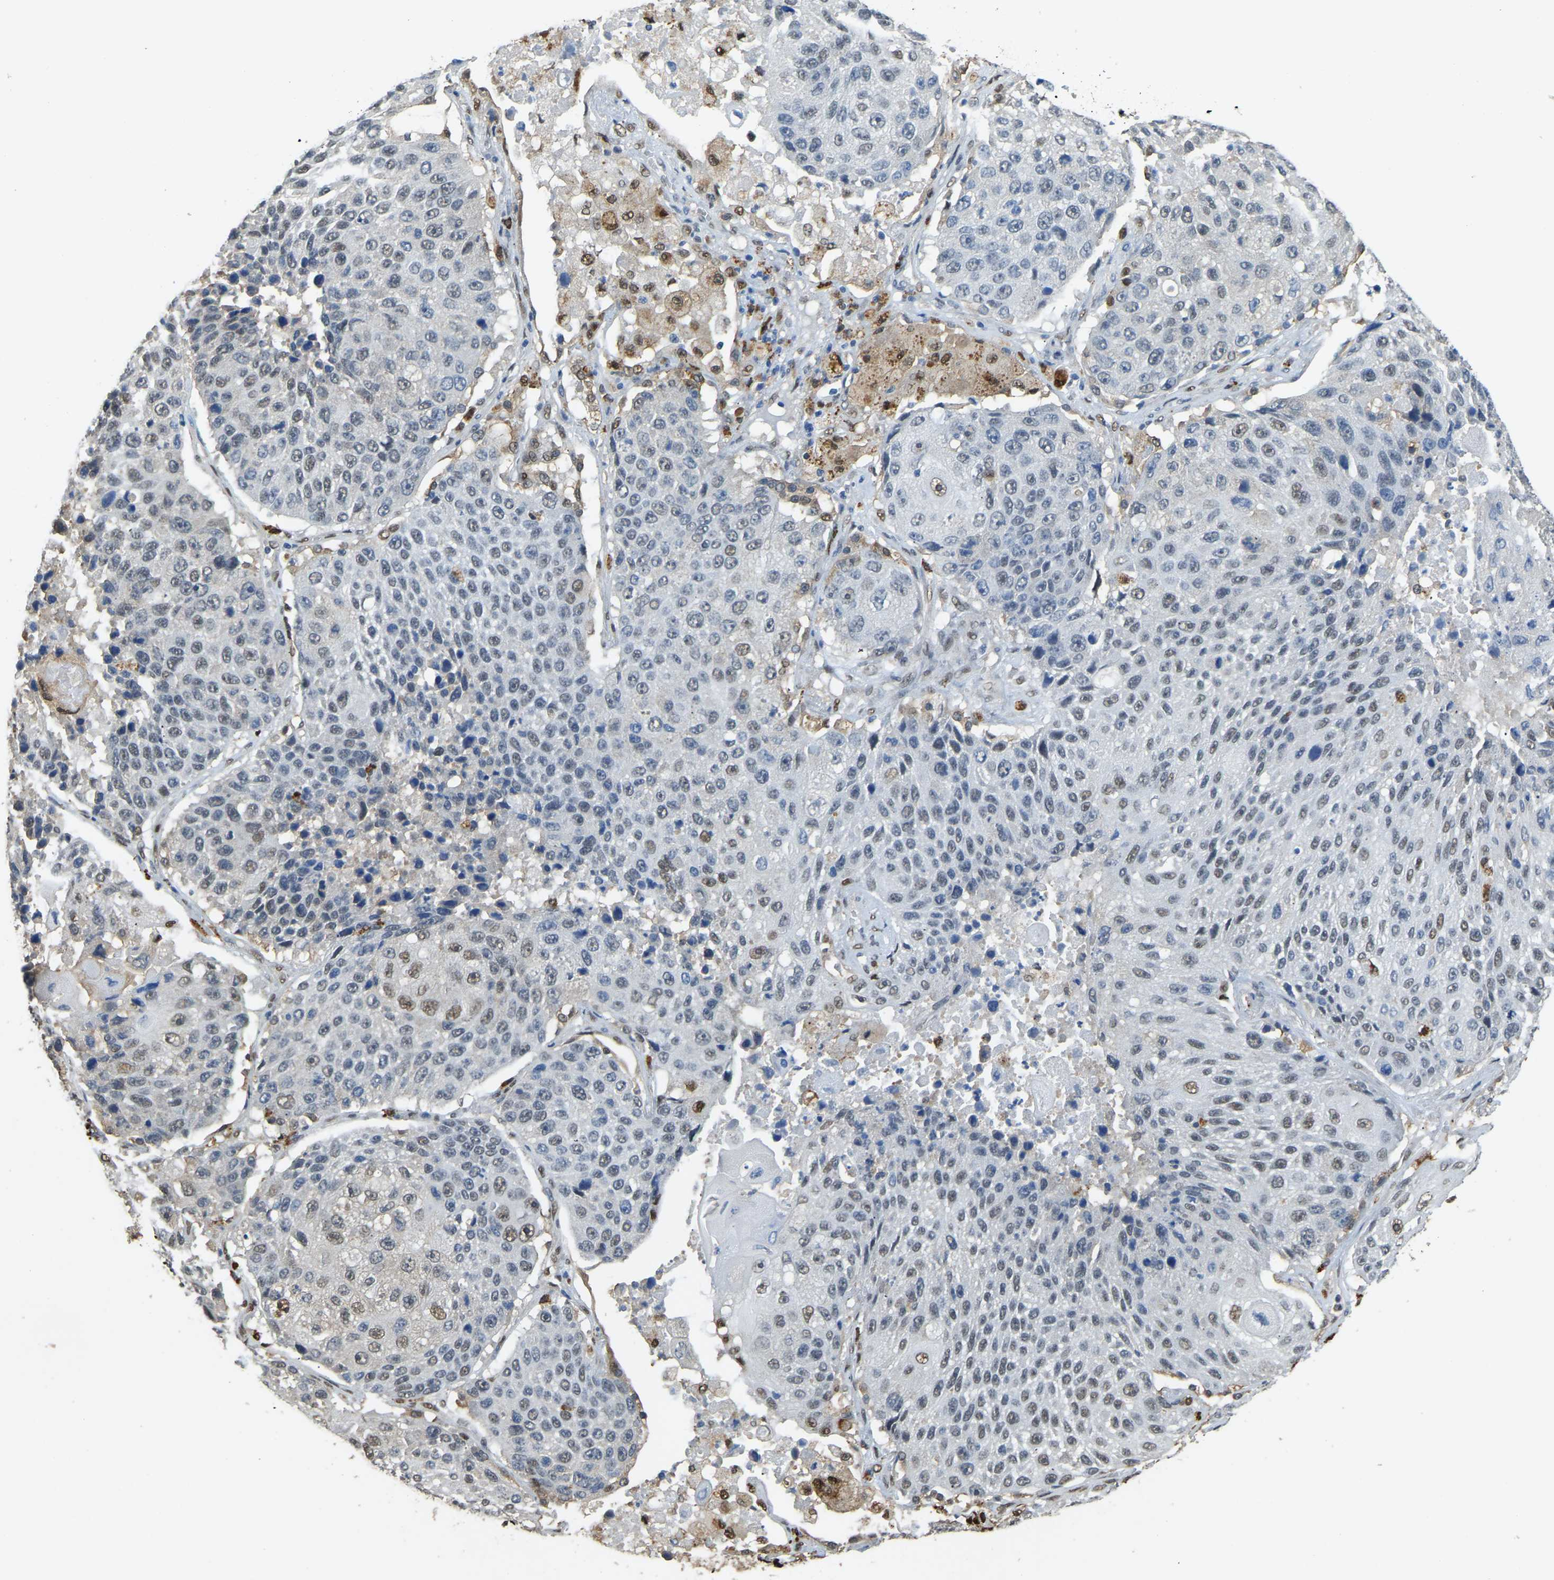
{"staining": {"intensity": "weak", "quantity": "<25%", "location": "nuclear"}, "tissue": "lung cancer", "cell_type": "Tumor cells", "image_type": "cancer", "snomed": [{"axis": "morphology", "description": "Squamous cell carcinoma, NOS"}, {"axis": "topography", "description": "Lung"}], "caption": "This is an IHC photomicrograph of squamous cell carcinoma (lung). There is no positivity in tumor cells.", "gene": "NANS", "patient": {"sex": "male", "age": 61}}